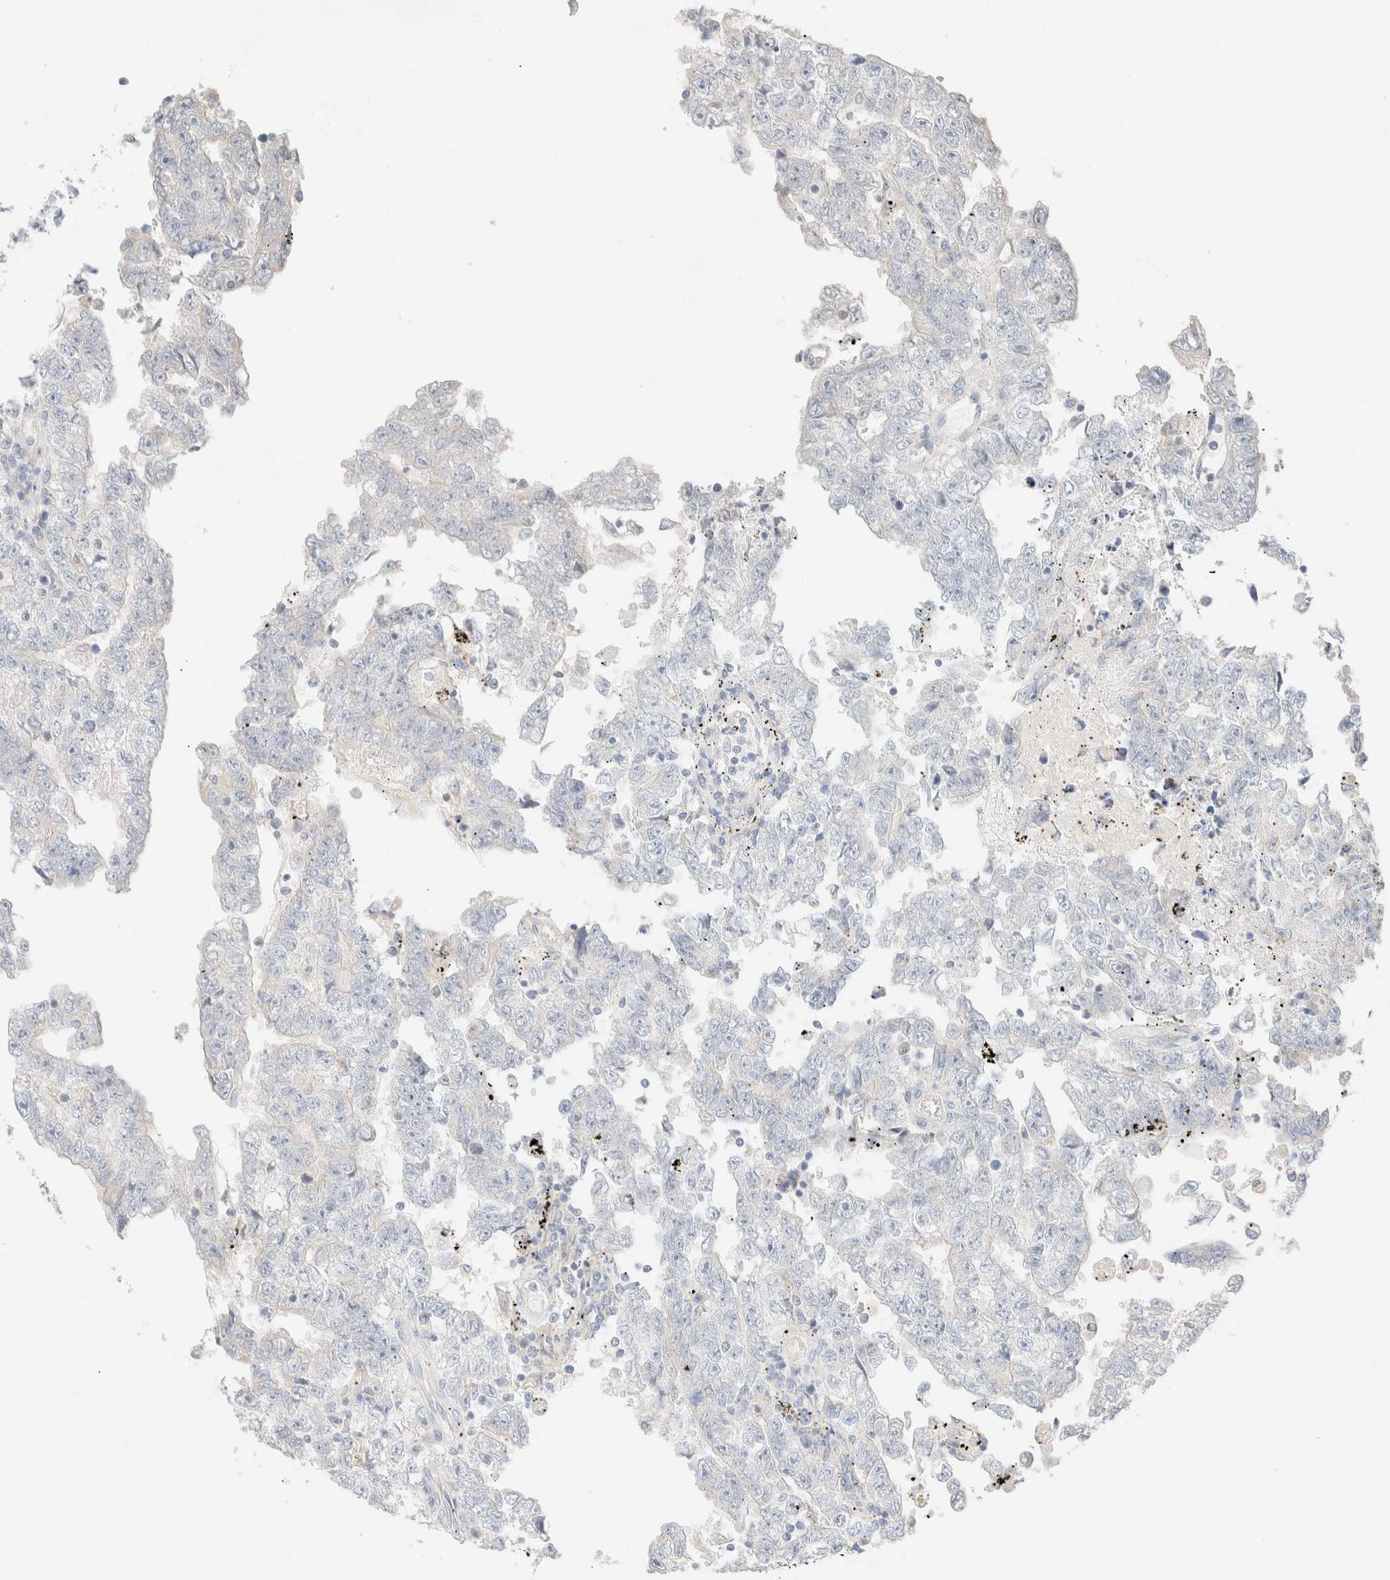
{"staining": {"intensity": "negative", "quantity": "none", "location": "none"}, "tissue": "testis cancer", "cell_type": "Tumor cells", "image_type": "cancer", "snomed": [{"axis": "morphology", "description": "Carcinoma, Embryonal, NOS"}, {"axis": "topography", "description": "Testis"}], "caption": "Human embryonal carcinoma (testis) stained for a protein using IHC reveals no staining in tumor cells.", "gene": "SARM1", "patient": {"sex": "male", "age": 25}}